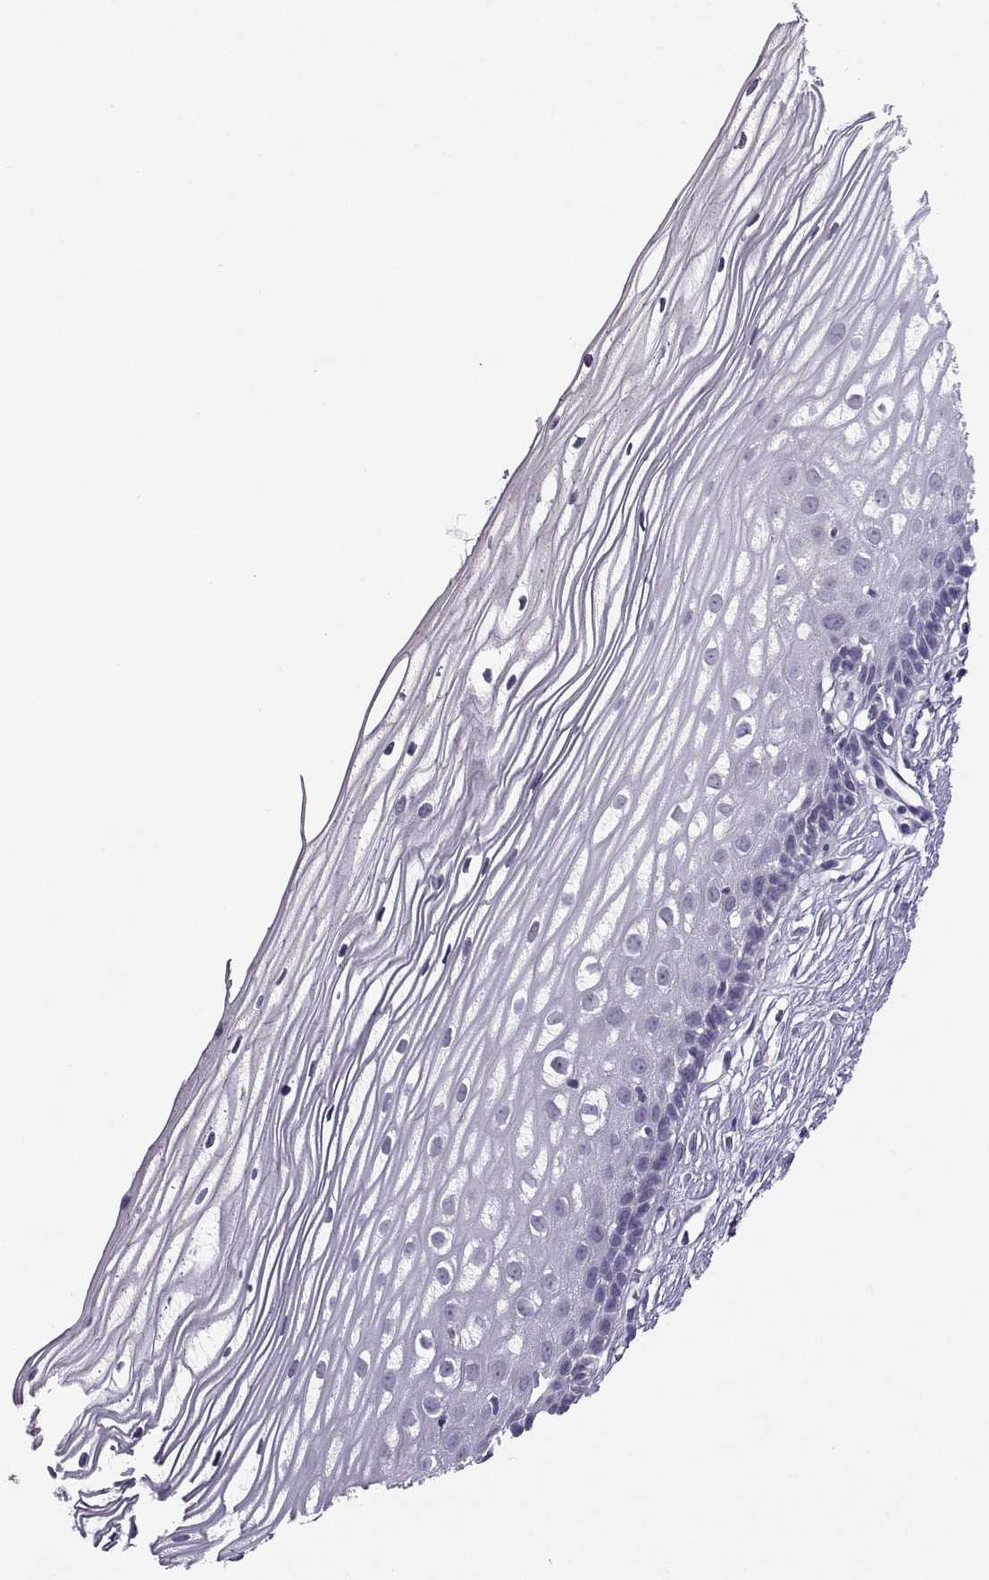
{"staining": {"intensity": "negative", "quantity": "none", "location": "none"}, "tissue": "cervix", "cell_type": "Glandular cells", "image_type": "normal", "snomed": [{"axis": "morphology", "description": "Normal tissue, NOS"}, {"axis": "topography", "description": "Cervix"}], "caption": "Cervix stained for a protein using IHC displays no positivity glandular cells.", "gene": "TBR1", "patient": {"sex": "female", "age": 40}}